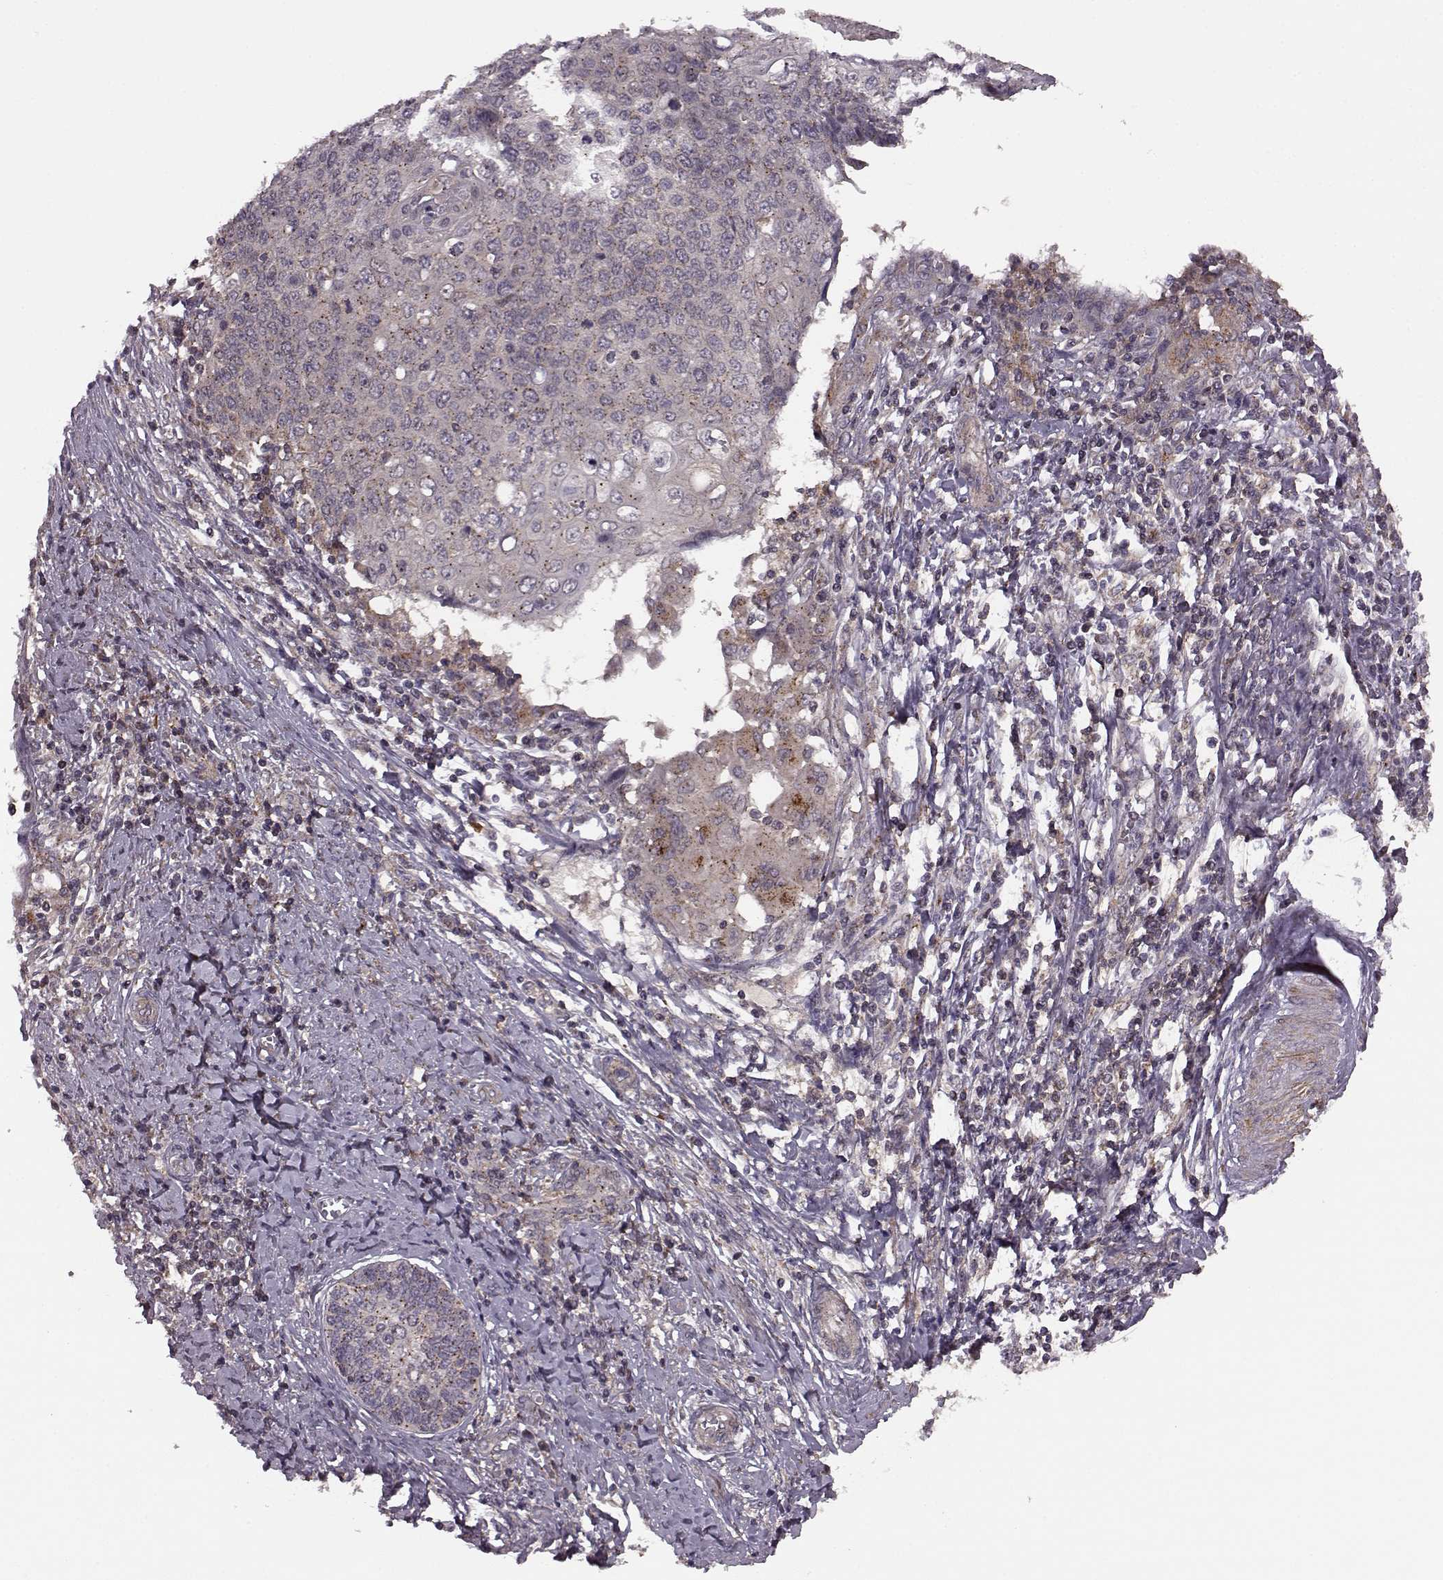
{"staining": {"intensity": "weak", "quantity": ">75%", "location": "cytoplasmic/membranous"}, "tissue": "cervical cancer", "cell_type": "Tumor cells", "image_type": "cancer", "snomed": [{"axis": "morphology", "description": "Squamous cell carcinoma, NOS"}, {"axis": "topography", "description": "Cervix"}], "caption": "This photomicrograph exhibits IHC staining of cervical squamous cell carcinoma, with low weak cytoplasmic/membranous staining in about >75% of tumor cells.", "gene": "FNIP2", "patient": {"sex": "female", "age": 39}}